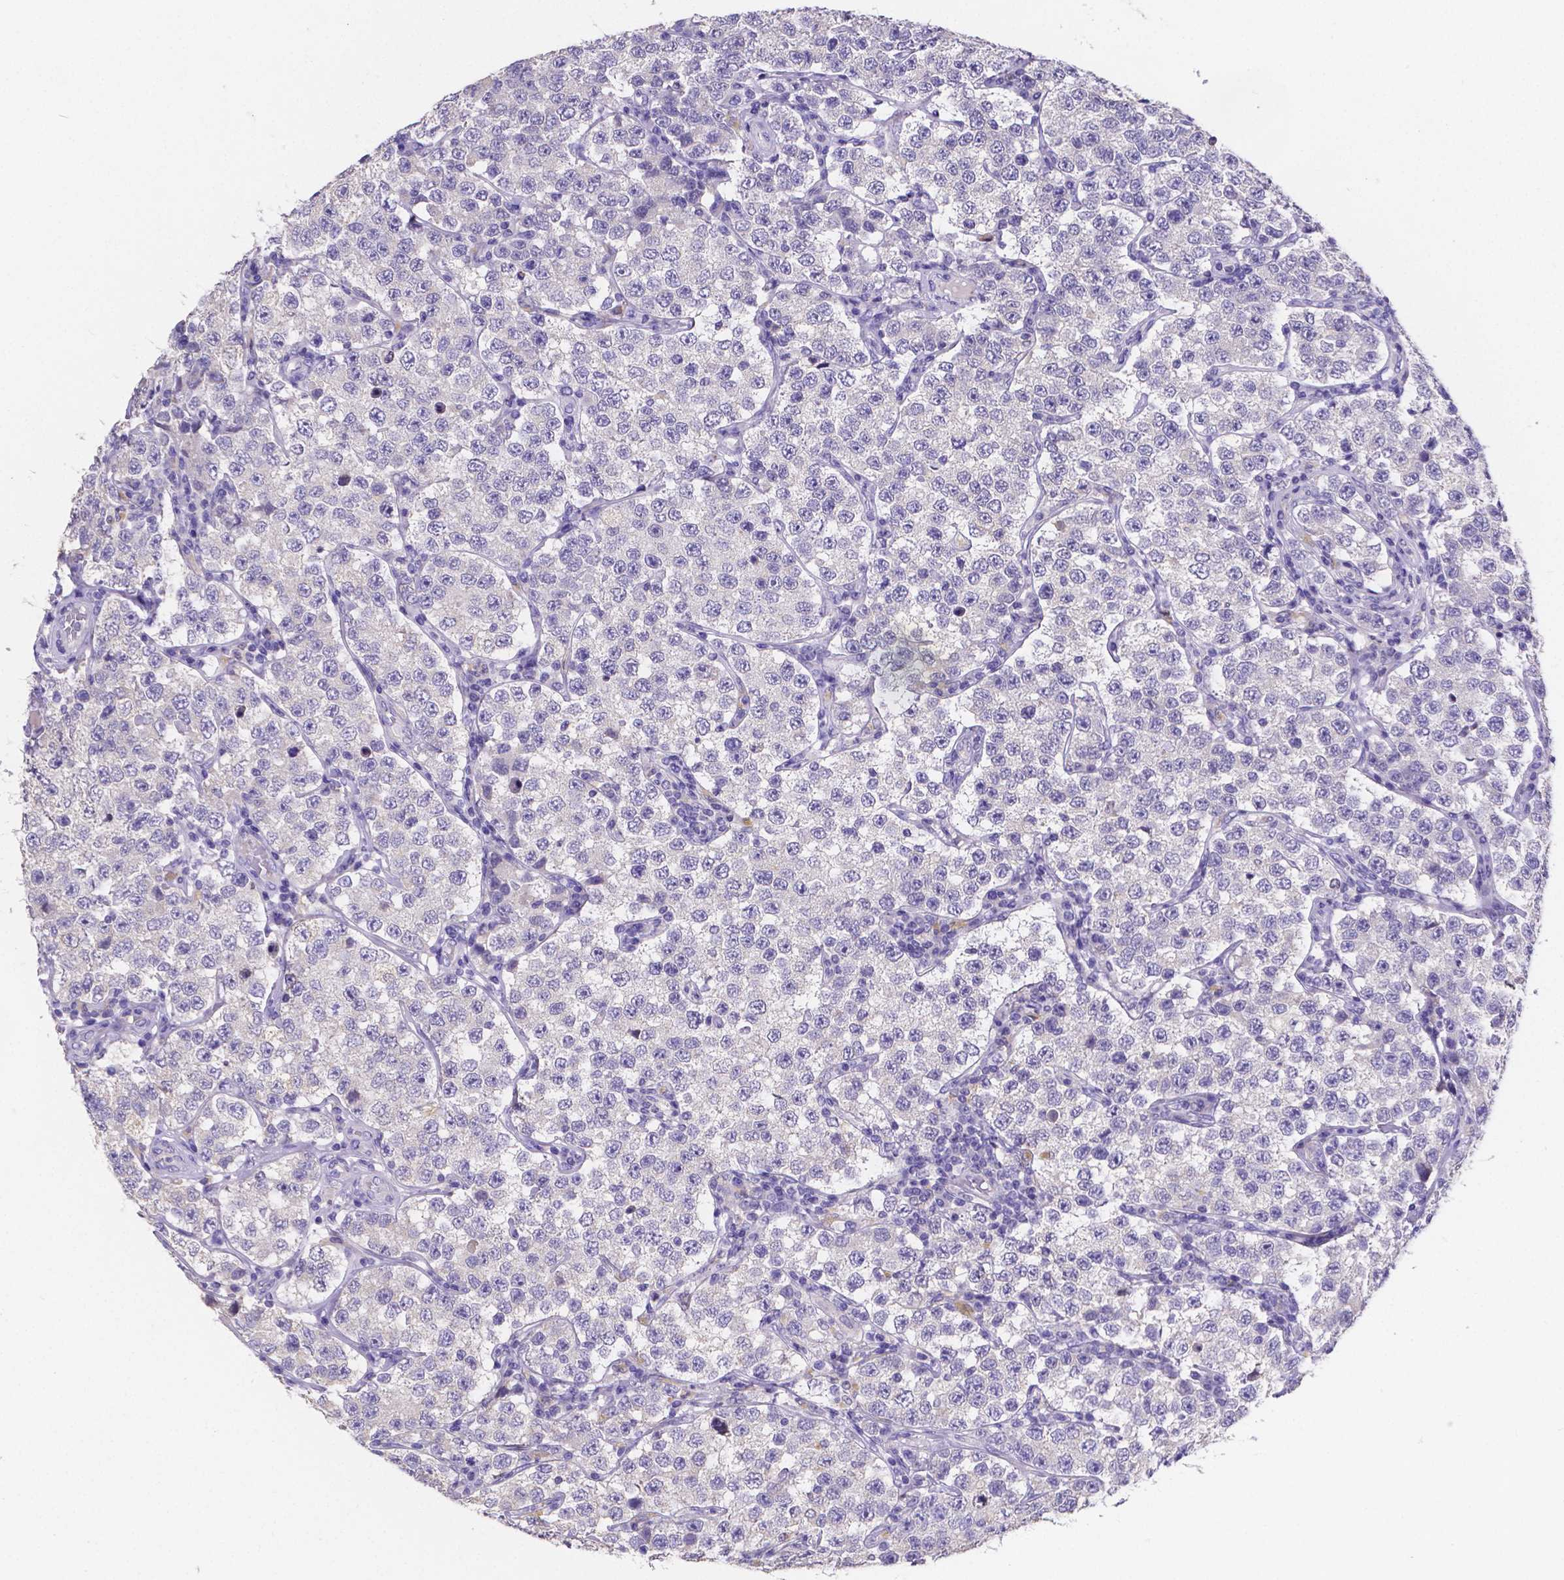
{"staining": {"intensity": "negative", "quantity": "none", "location": "none"}, "tissue": "testis cancer", "cell_type": "Tumor cells", "image_type": "cancer", "snomed": [{"axis": "morphology", "description": "Seminoma, NOS"}, {"axis": "topography", "description": "Testis"}], "caption": "Histopathology image shows no protein expression in tumor cells of testis seminoma tissue.", "gene": "ATP6V1D", "patient": {"sex": "male", "age": 34}}